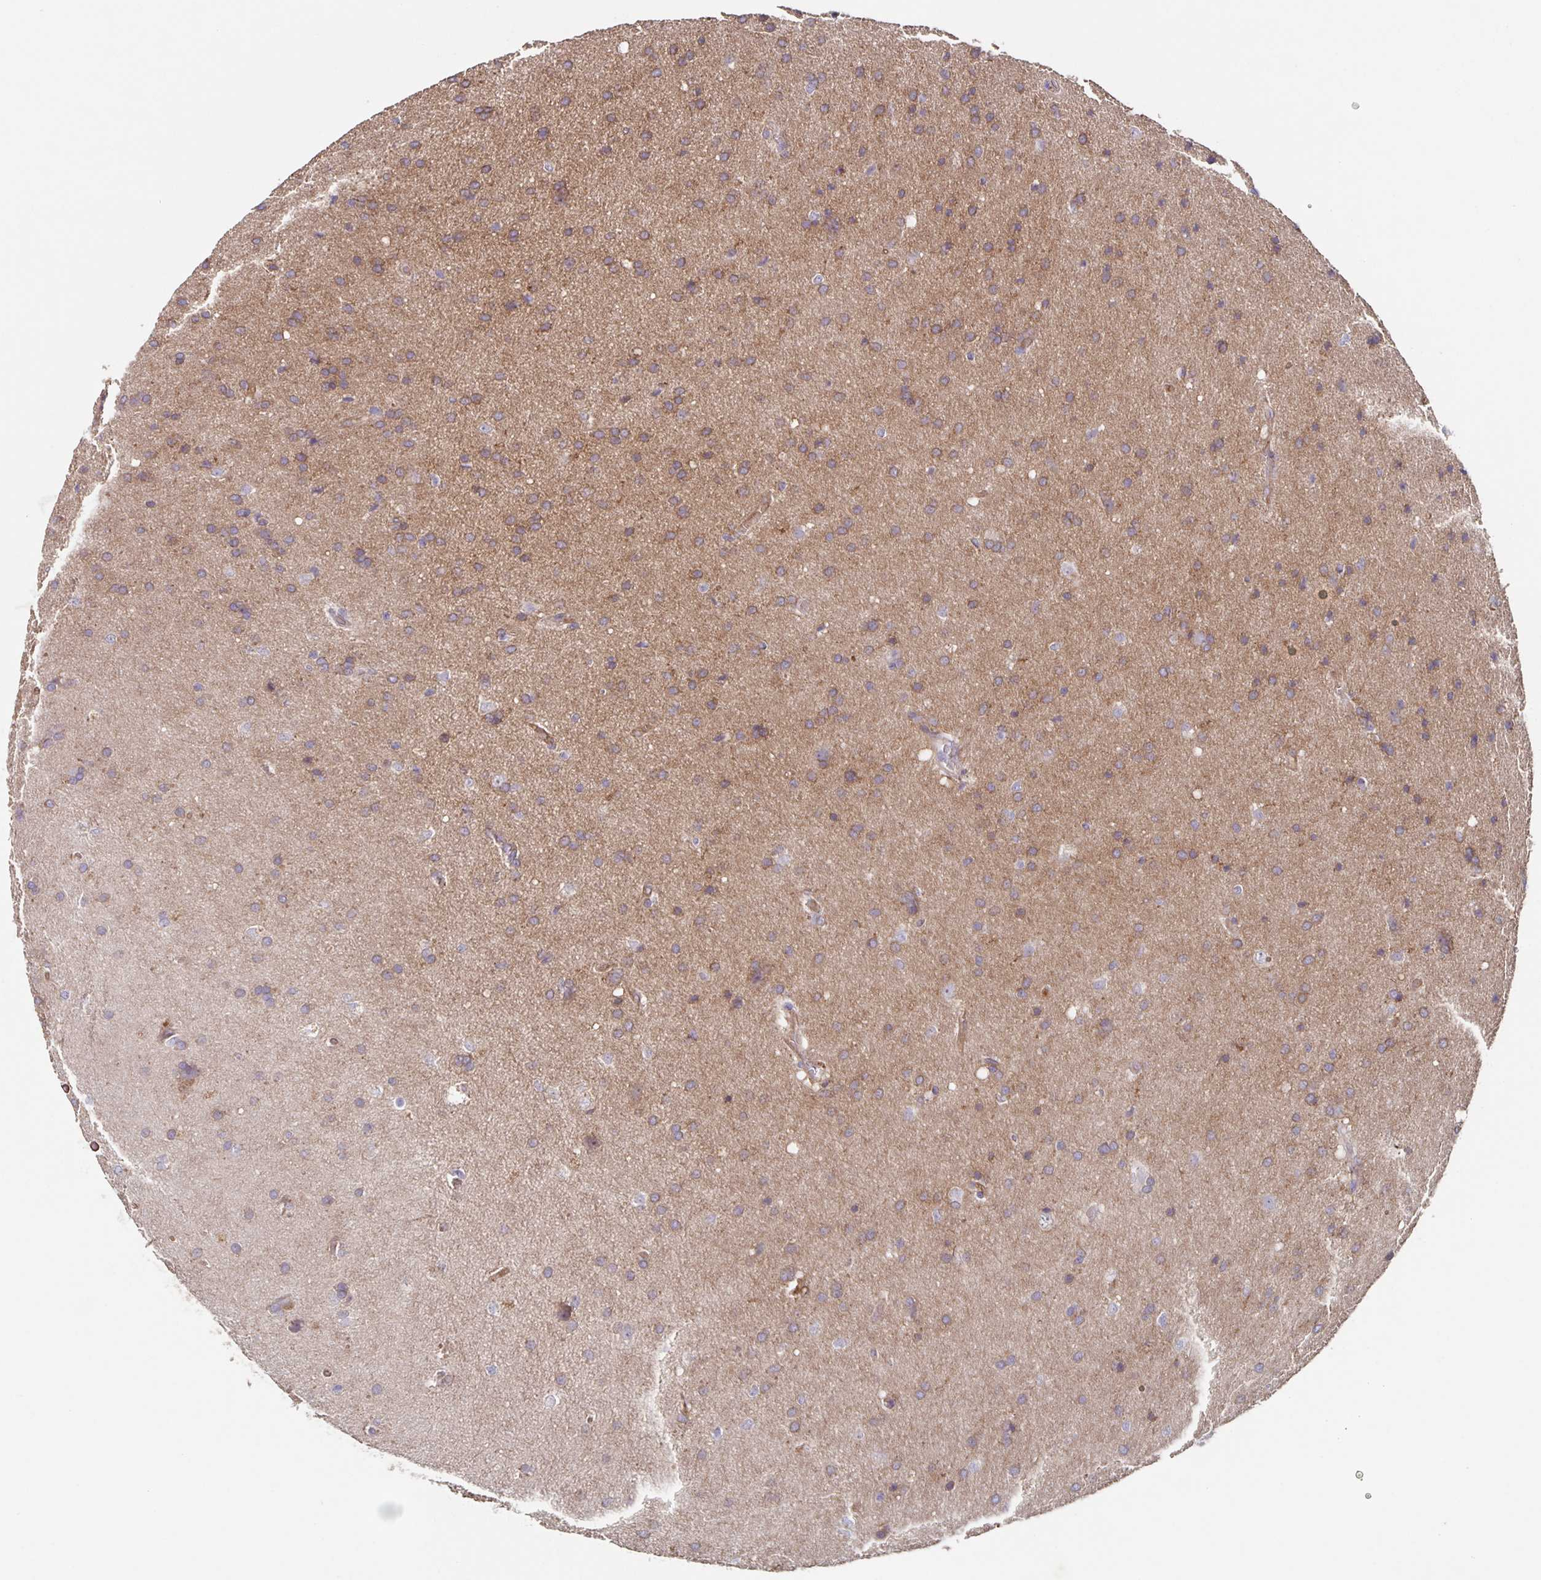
{"staining": {"intensity": "weak", "quantity": ">75%", "location": "cytoplasmic/membranous"}, "tissue": "glioma", "cell_type": "Tumor cells", "image_type": "cancer", "snomed": [{"axis": "morphology", "description": "Glioma, malignant, Low grade"}, {"axis": "topography", "description": "Brain"}], "caption": "Brown immunohistochemical staining in human glioma exhibits weak cytoplasmic/membranous positivity in approximately >75% of tumor cells.", "gene": "ITGA2", "patient": {"sex": "female", "age": 54}}